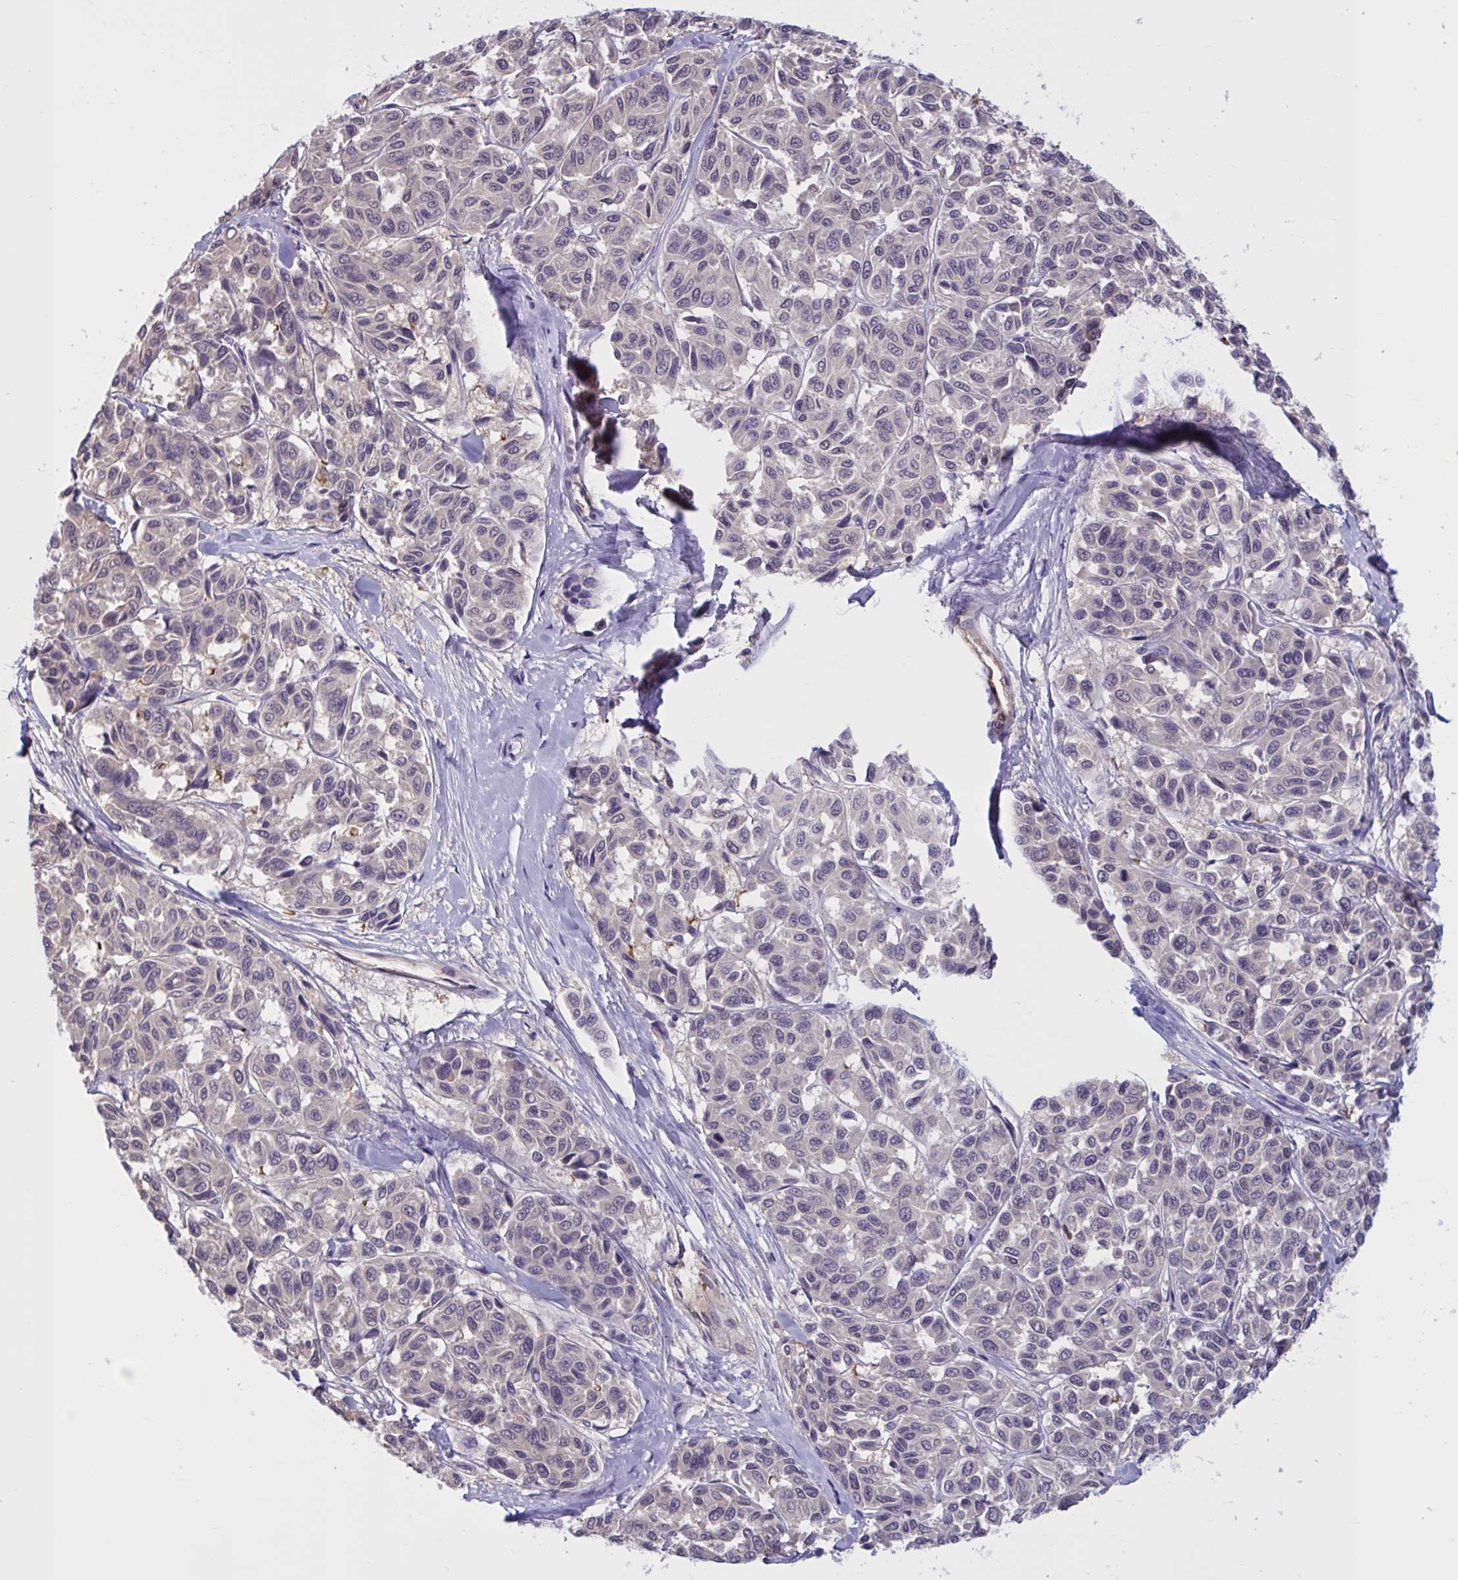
{"staining": {"intensity": "moderate", "quantity": "25%-75%", "location": "nuclear"}, "tissue": "melanoma", "cell_type": "Tumor cells", "image_type": "cancer", "snomed": [{"axis": "morphology", "description": "Malignant melanoma, NOS"}, {"axis": "topography", "description": "Skin"}], "caption": "This photomicrograph reveals melanoma stained with IHC to label a protein in brown. The nuclear of tumor cells show moderate positivity for the protein. Nuclei are counter-stained blue.", "gene": "RBL1", "patient": {"sex": "female", "age": 66}}